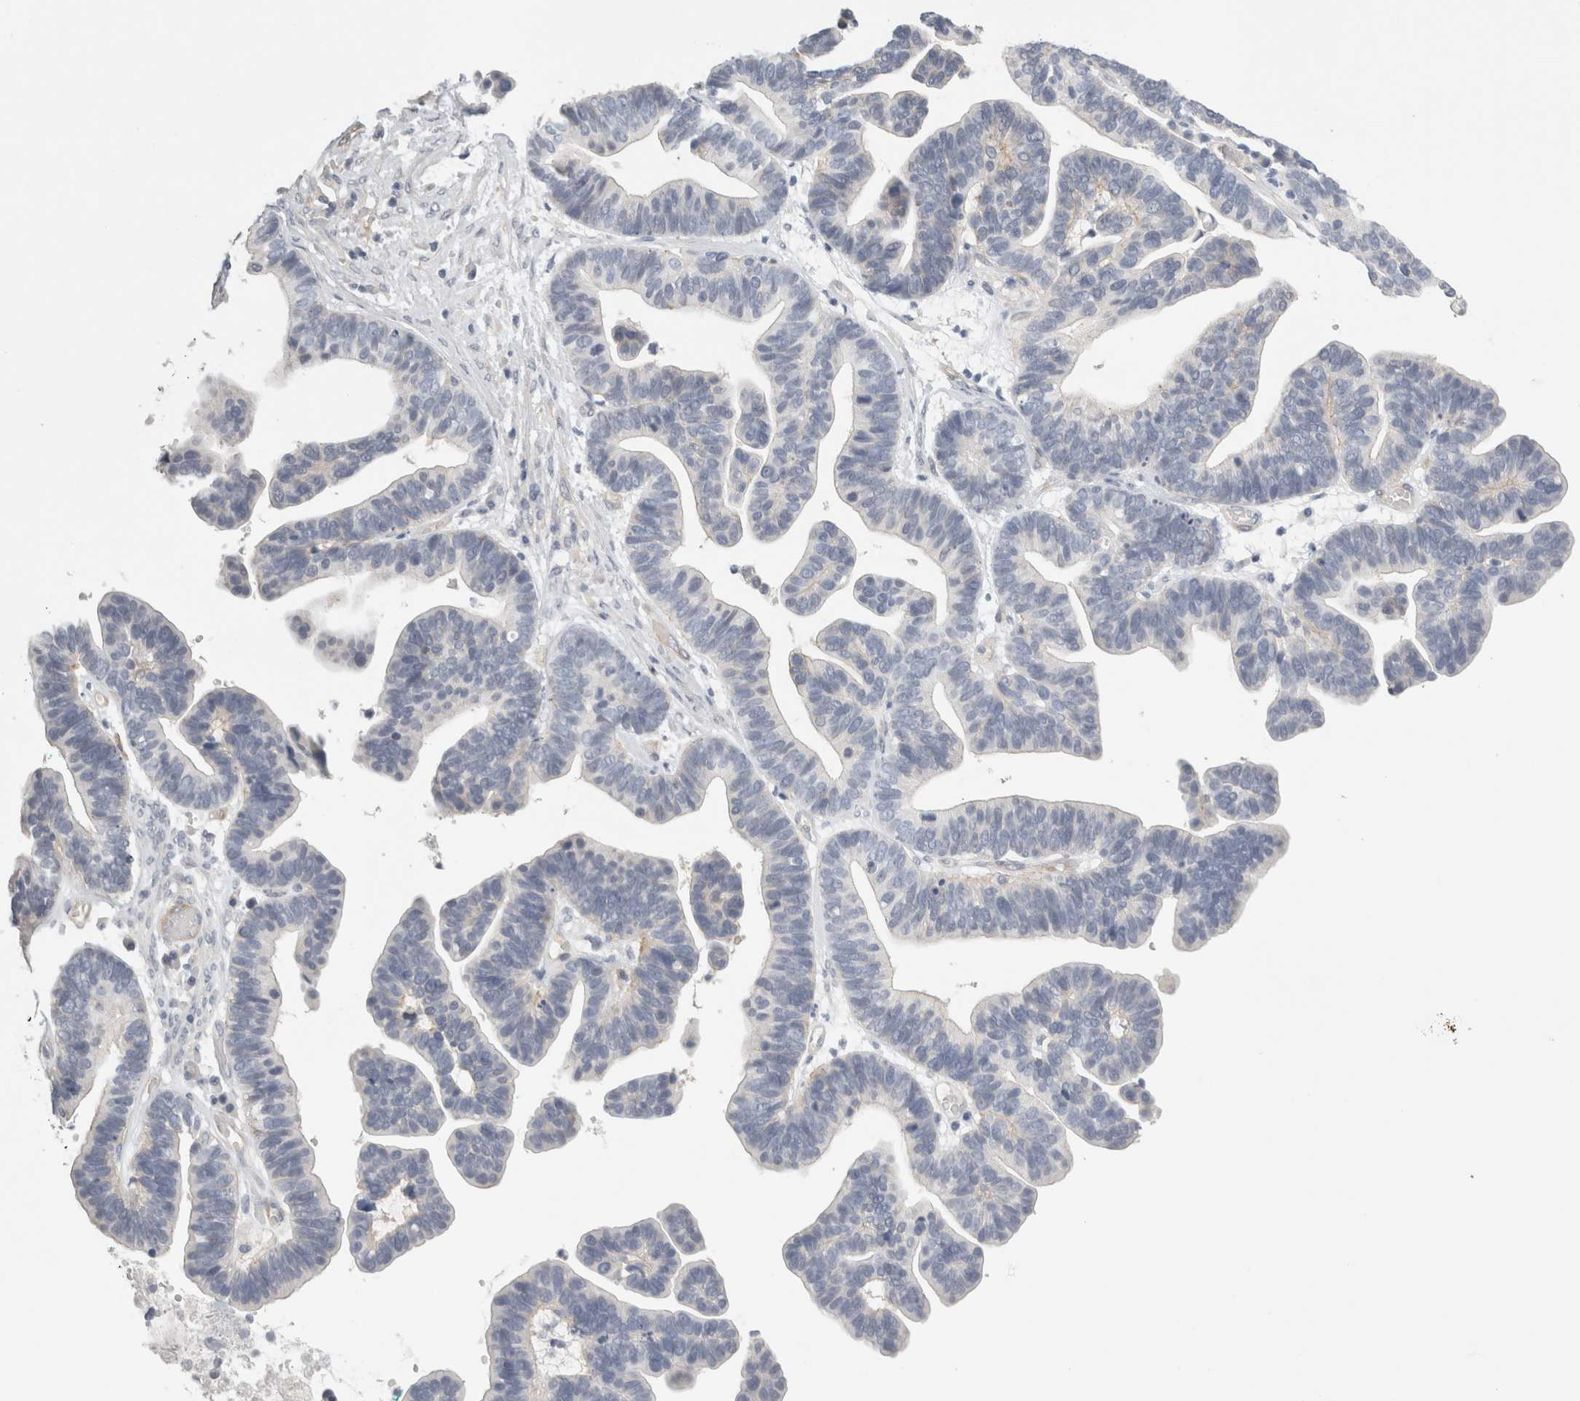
{"staining": {"intensity": "negative", "quantity": "none", "location": "none"}, "tissue": "ovarian cancer", "cell_type": "Tumor cells", "image_type": "cancer", "snomed": [{"axis": "morphology", "description": "Cystadenocarcinoma, serous, NOS"}, {"axis": "topography", "description": "Ovary"}], "caption": "Immunohistochemistry of human ovarian serous cystadenocarcinoma shows no expression in tumor cells.", "gene": "FBLIM1", "patient": {"sex": "female", "age": 56}}